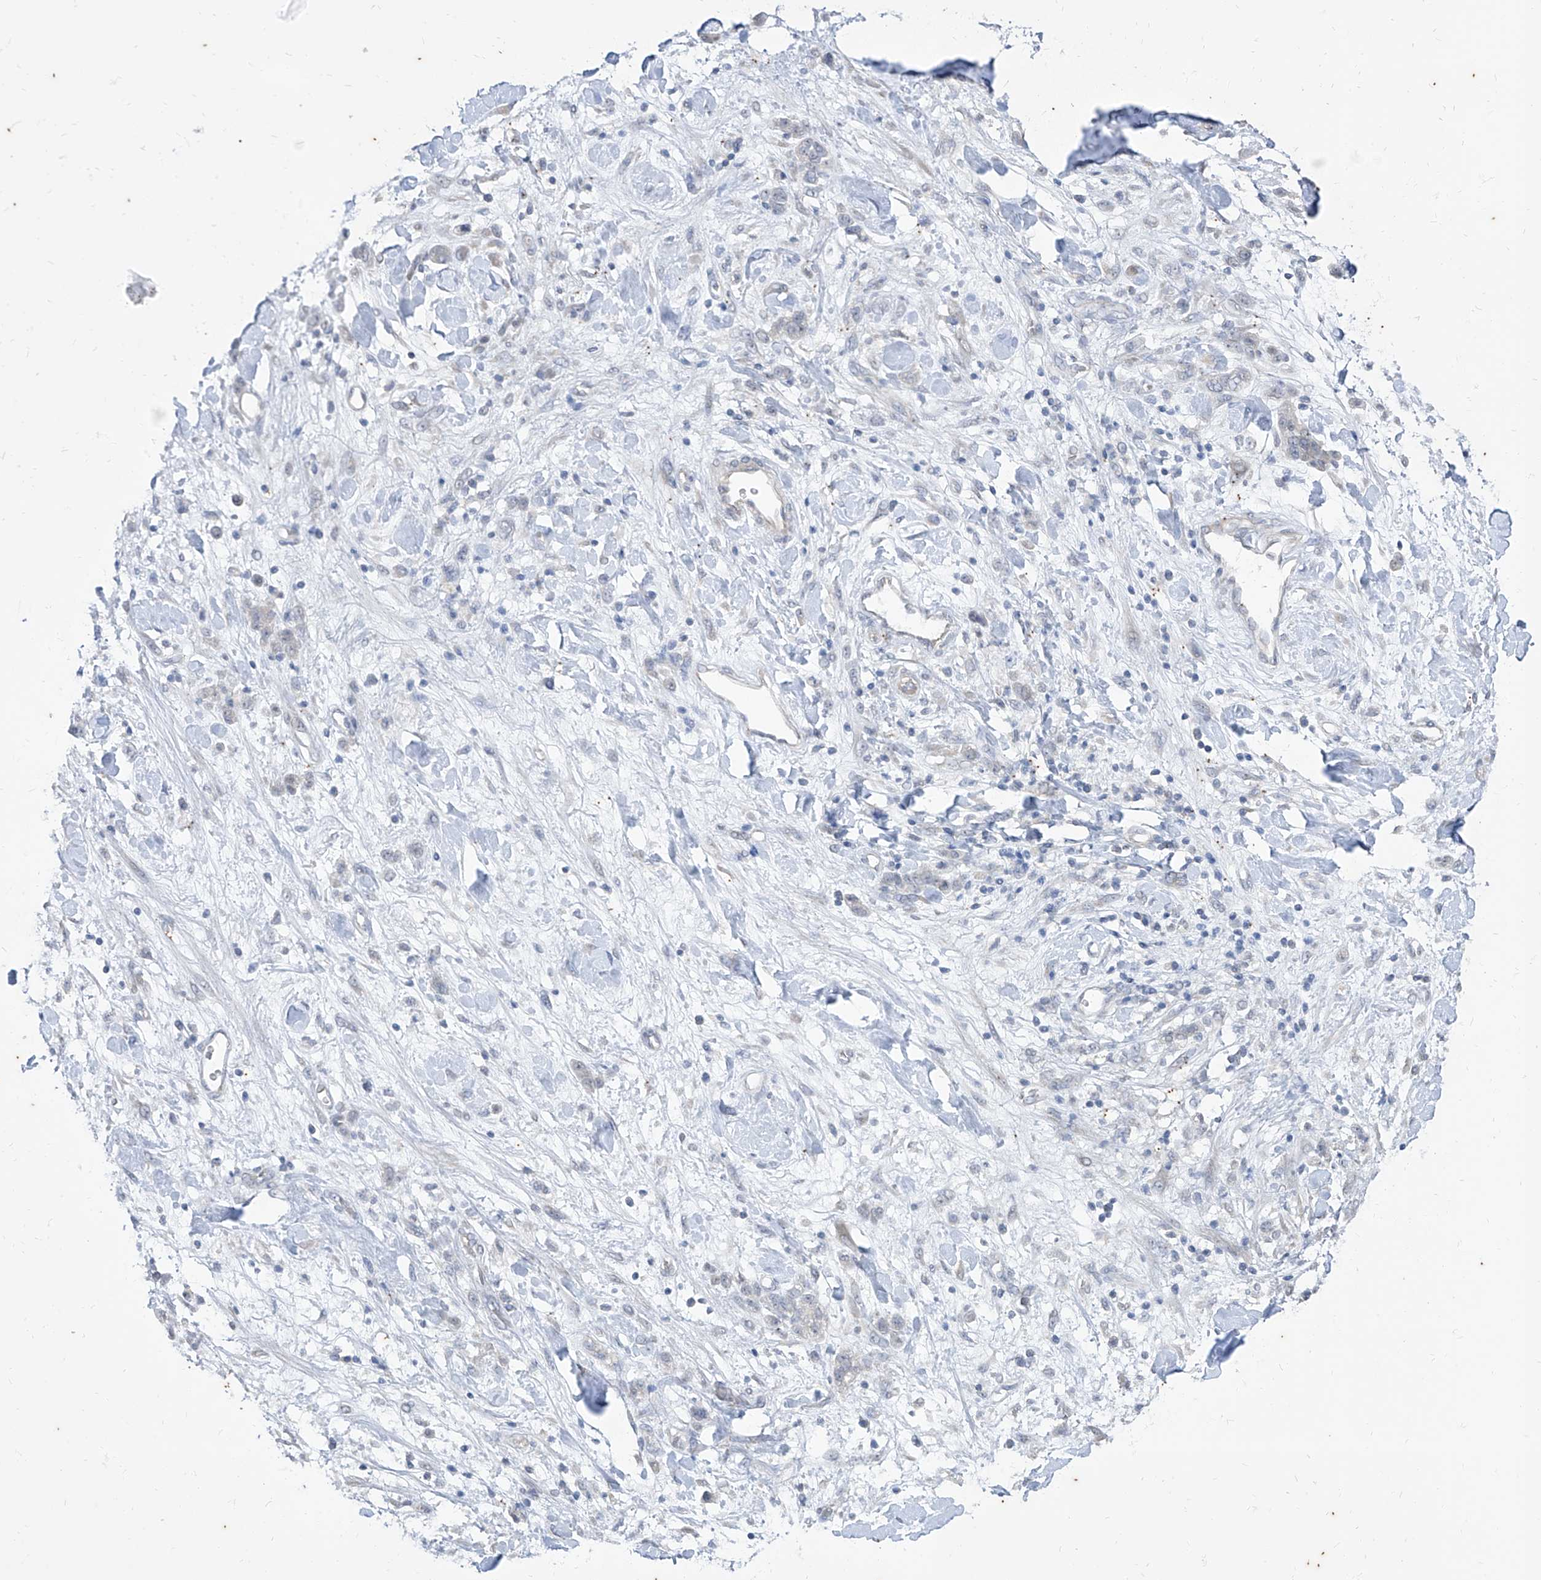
{"staining": {"intensity": "negative", "quantity": "none", "location": "none"}, "tissue": "stomach cancer", "cell_type": "Tumor cells", "image_type": "cancer", "snomed": [{"axis": "morphology", "description": "Normal tissue, NOS"}, {"axis": "morphology", "description": "Adenocarcinoma, NOS"}, {"axis": "topography", "description": "Stomach"}], "caption": "Tumor cells are negative for protein expression in human stomach cancer.", "gene": "PHF20L1", "patient": {"sex": "male", "age": 82}}